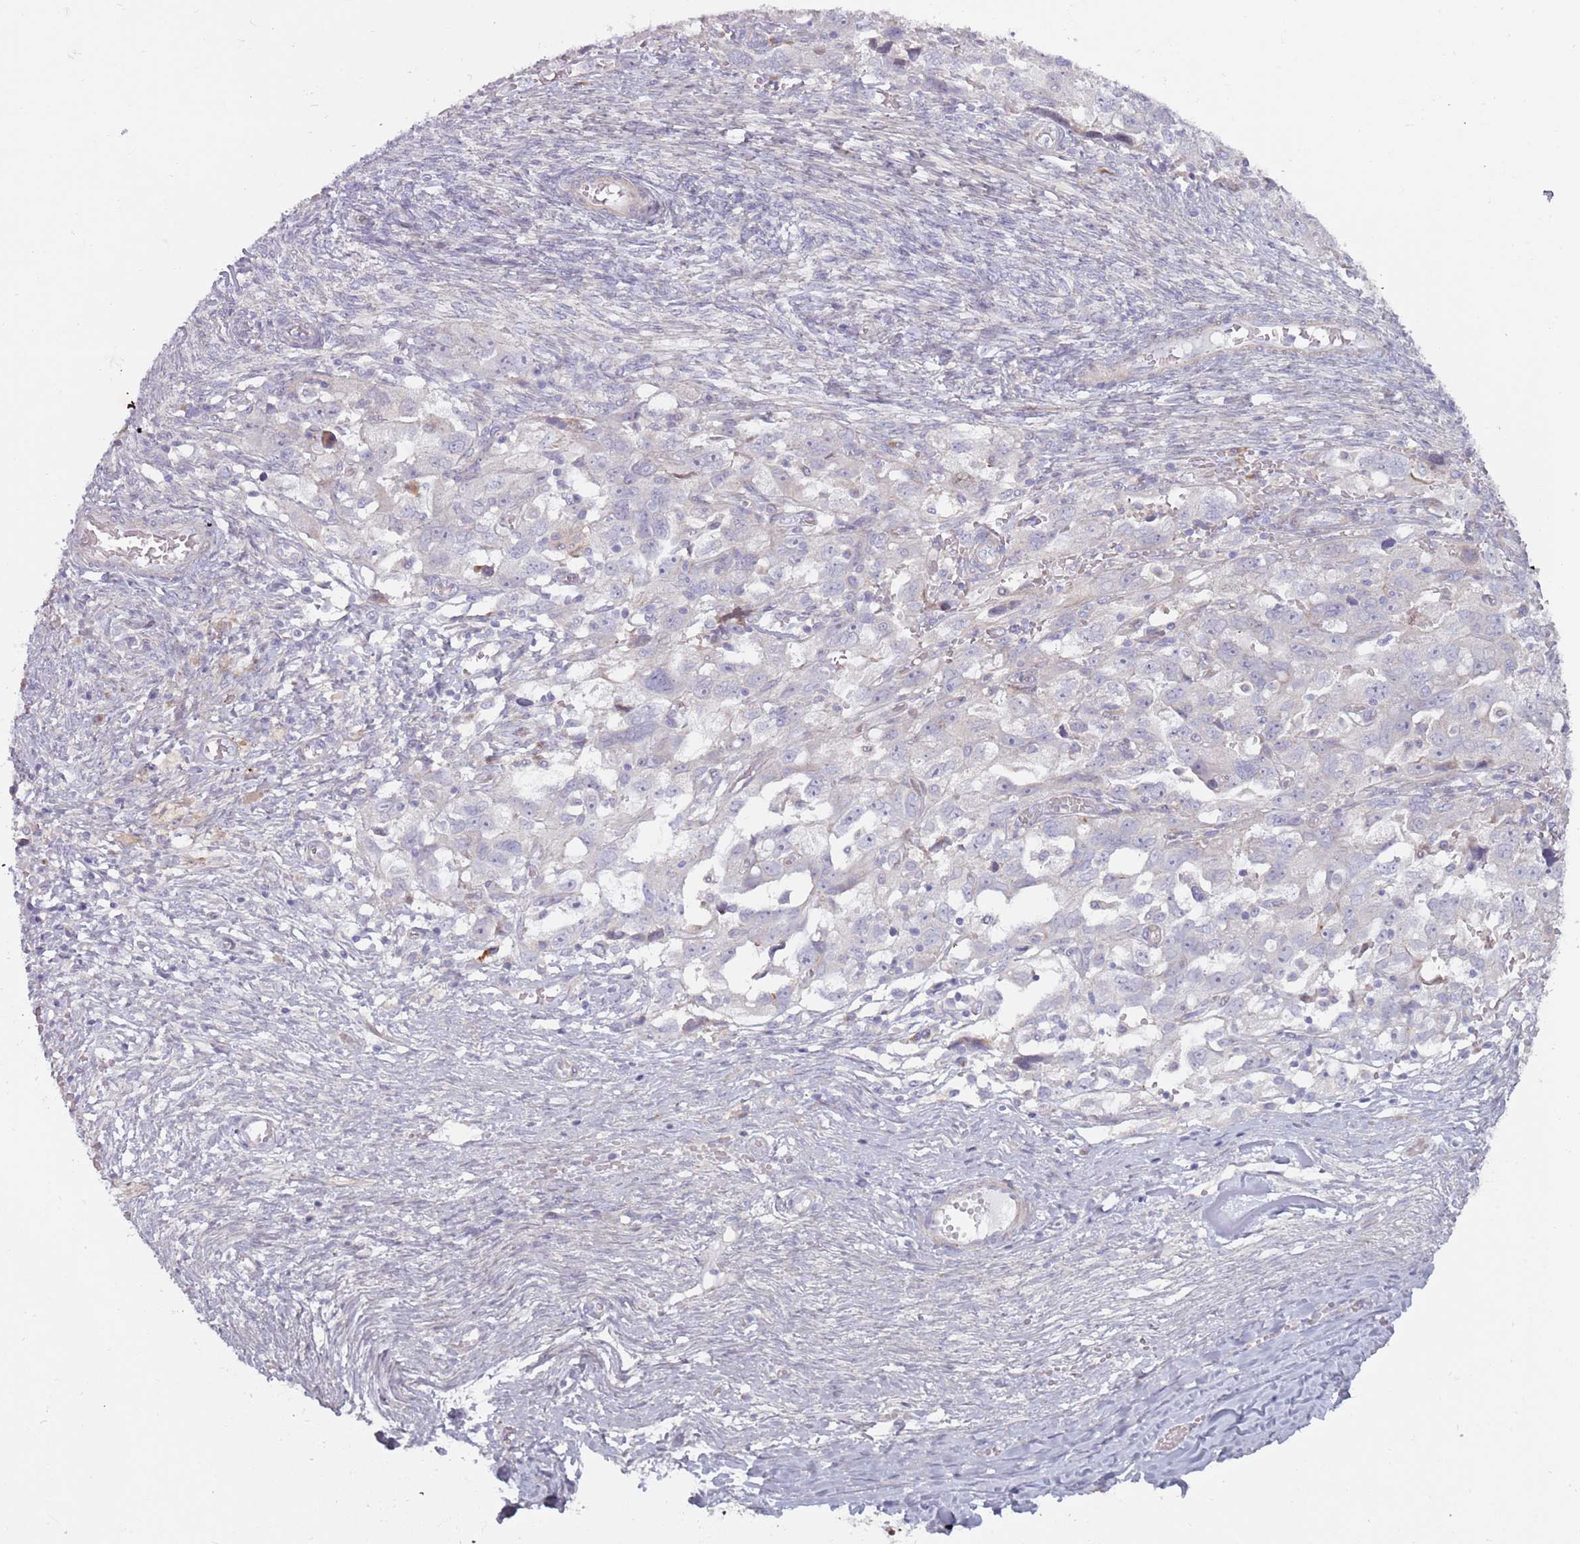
{"staining": {"intensity": "negative", "quantity": "none", "location": "none"}, "tissue": "ovarian cancer", "cell_type": "Tumor cells", "image_type": "cancer", "snomed": [{"axis": "morphology", "description": "Carcinoma, NOS"}, {"axis": "morphology", "description": "Cystadenocarcinoma, serous, NOS"}, {"axis": "topography", "description": "Ovary"}], "caption": "Ovarian cancer was stained to show a protein in brown. There is no significant positivity in tumor cells. Brightfield microscopy of immunohistochemistry (IHC) stained with DAB (3,3'-diaminobenzidine) (brown) and hematoxylin (blue), captured at high magnification.", "gene": "CCDC150", "patient": {"sex": "female", "age": 69}}